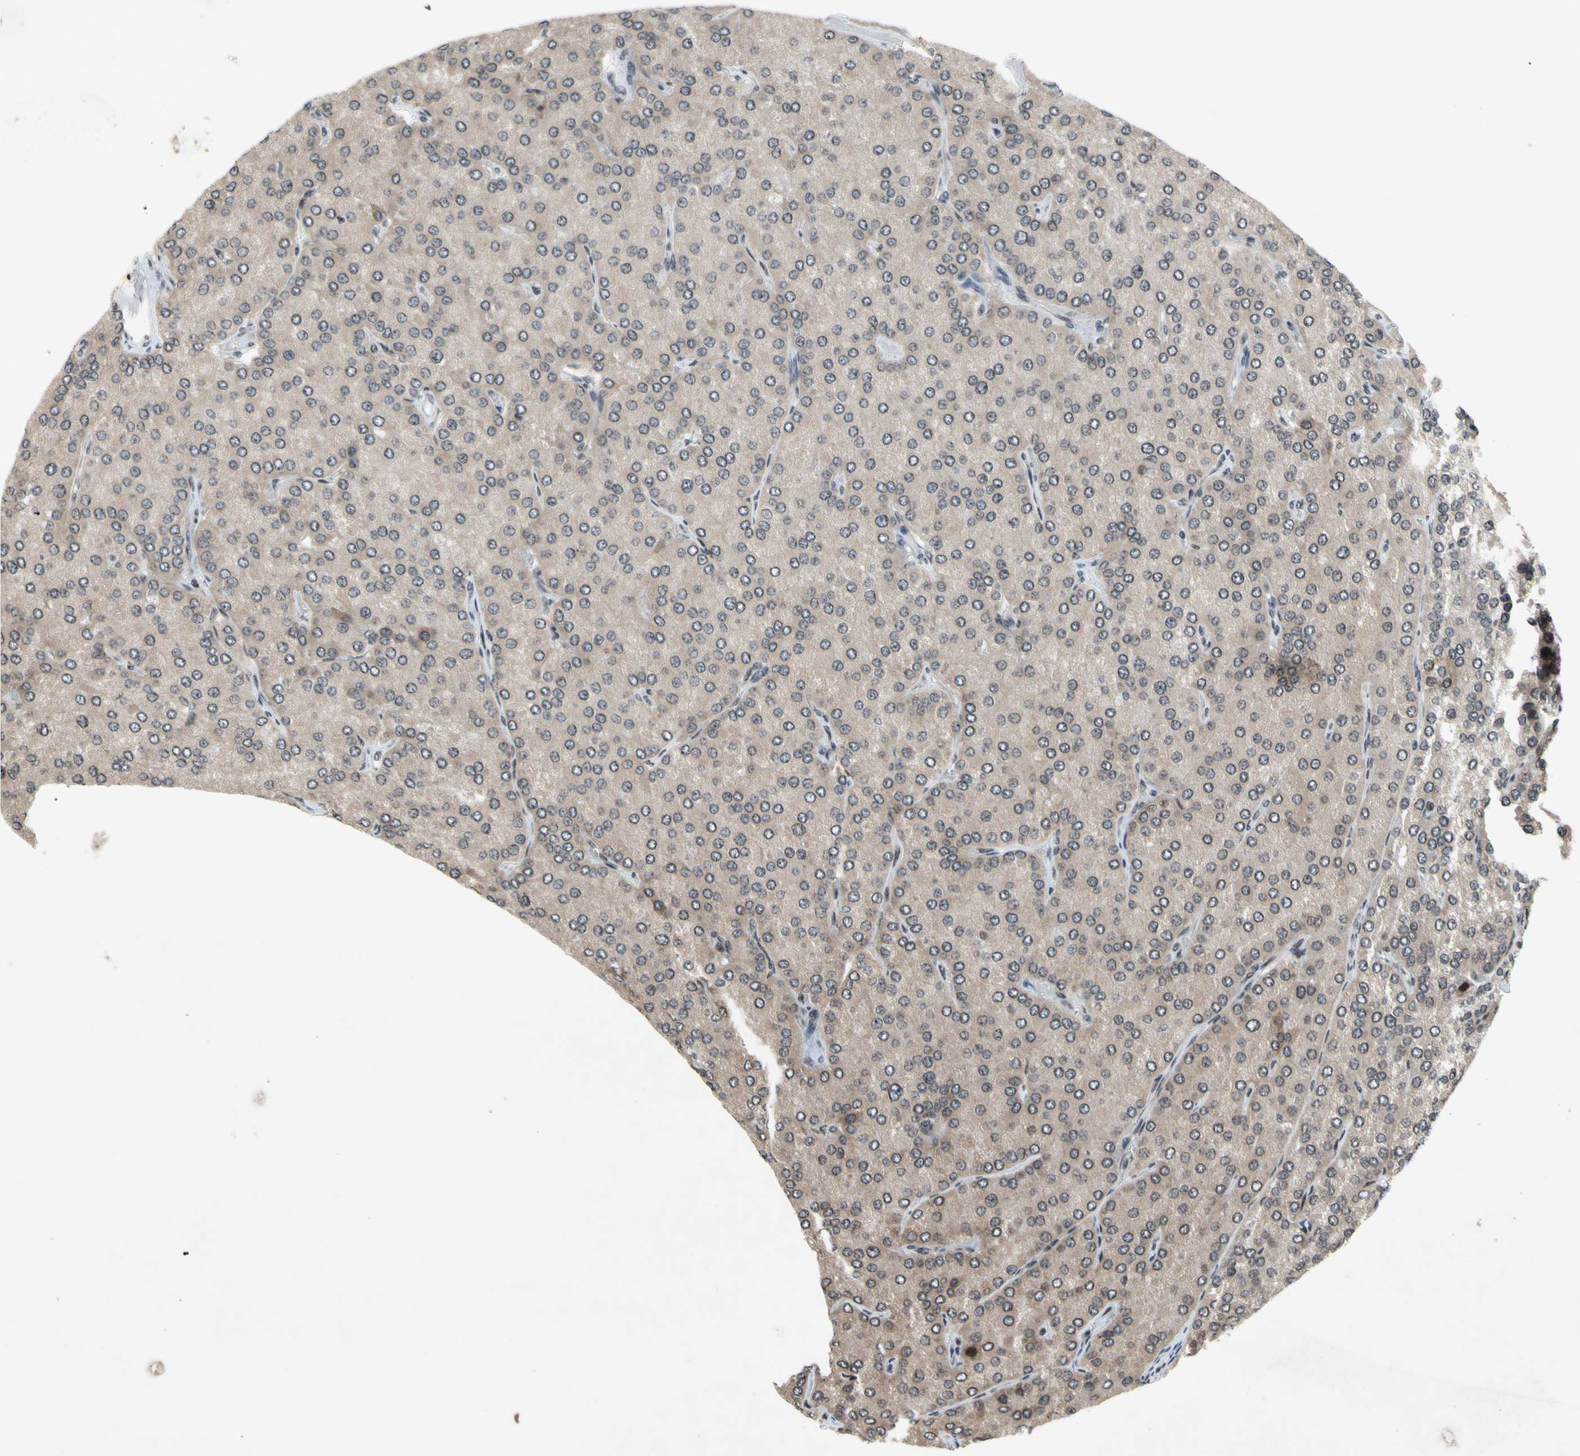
{"staining": {"intensity": "moderate", "quantity": "<25%", "location": "cytoplasmic/membranous,nuclear"}, "tissue": "parathyroid gland", "cell_type": "Glandular cells", "image_type": "normal", "snomed": [{"axis": "morphology", "description": "Normal tissue, NOS"}, {"axis": "morphology", "description": "Adenoma, NOS"}, {"axis": "topography", "description": "Parathyroid gland"}], "caption": "The immunohistochemical stain shows moderate cytoplasmic/membranous,nuclear staining in glandular cells of unremarkable parathyroid gland. (brown staining indicates protein expression, while blue staining denotes nuclei).", "gene": "XPO1", "patient": {"sex": "female", "age": 86}}